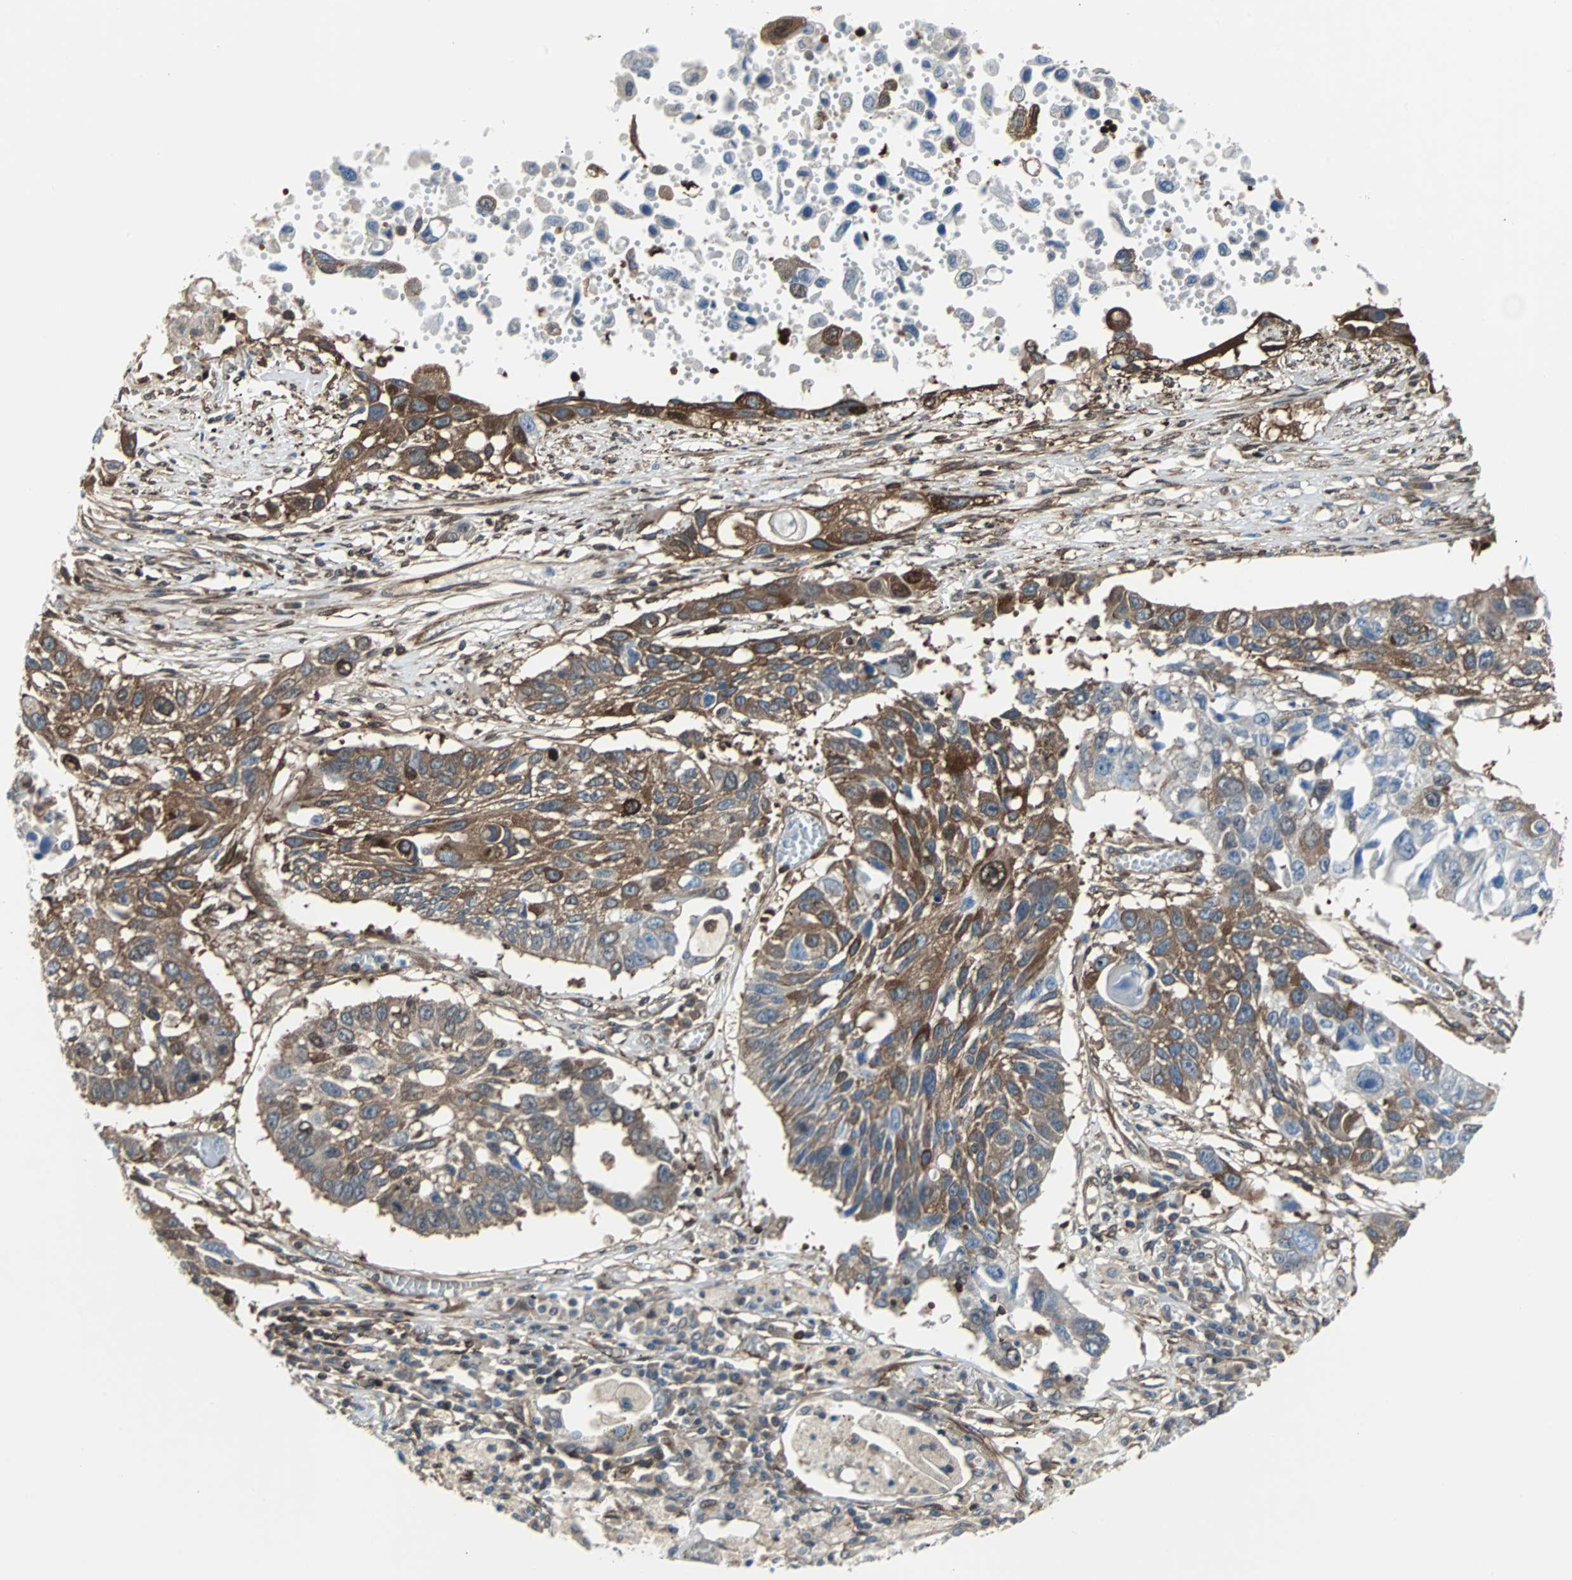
{"staining": {"intensity": "moderate", "quantity": ">75%", "location": "cytoplasmic/membranous"}, "tissue": "lung cancer", "cell_type": "Tumor cells", "image_type": "cancer", "snomed": [{"axis": "morphology", "description": "Squamous cell carcinoma, NOS"}, {"axis": "topography", "description": "Lung"}], "caption": "Tumor cells reveal medium levels of moderate cytoplasmic/membranous staining in about >75% of cells in human squamous cell carcinoma (lung).", "gene": "RELA", "patient": {"sex": "male", "age": 71}}